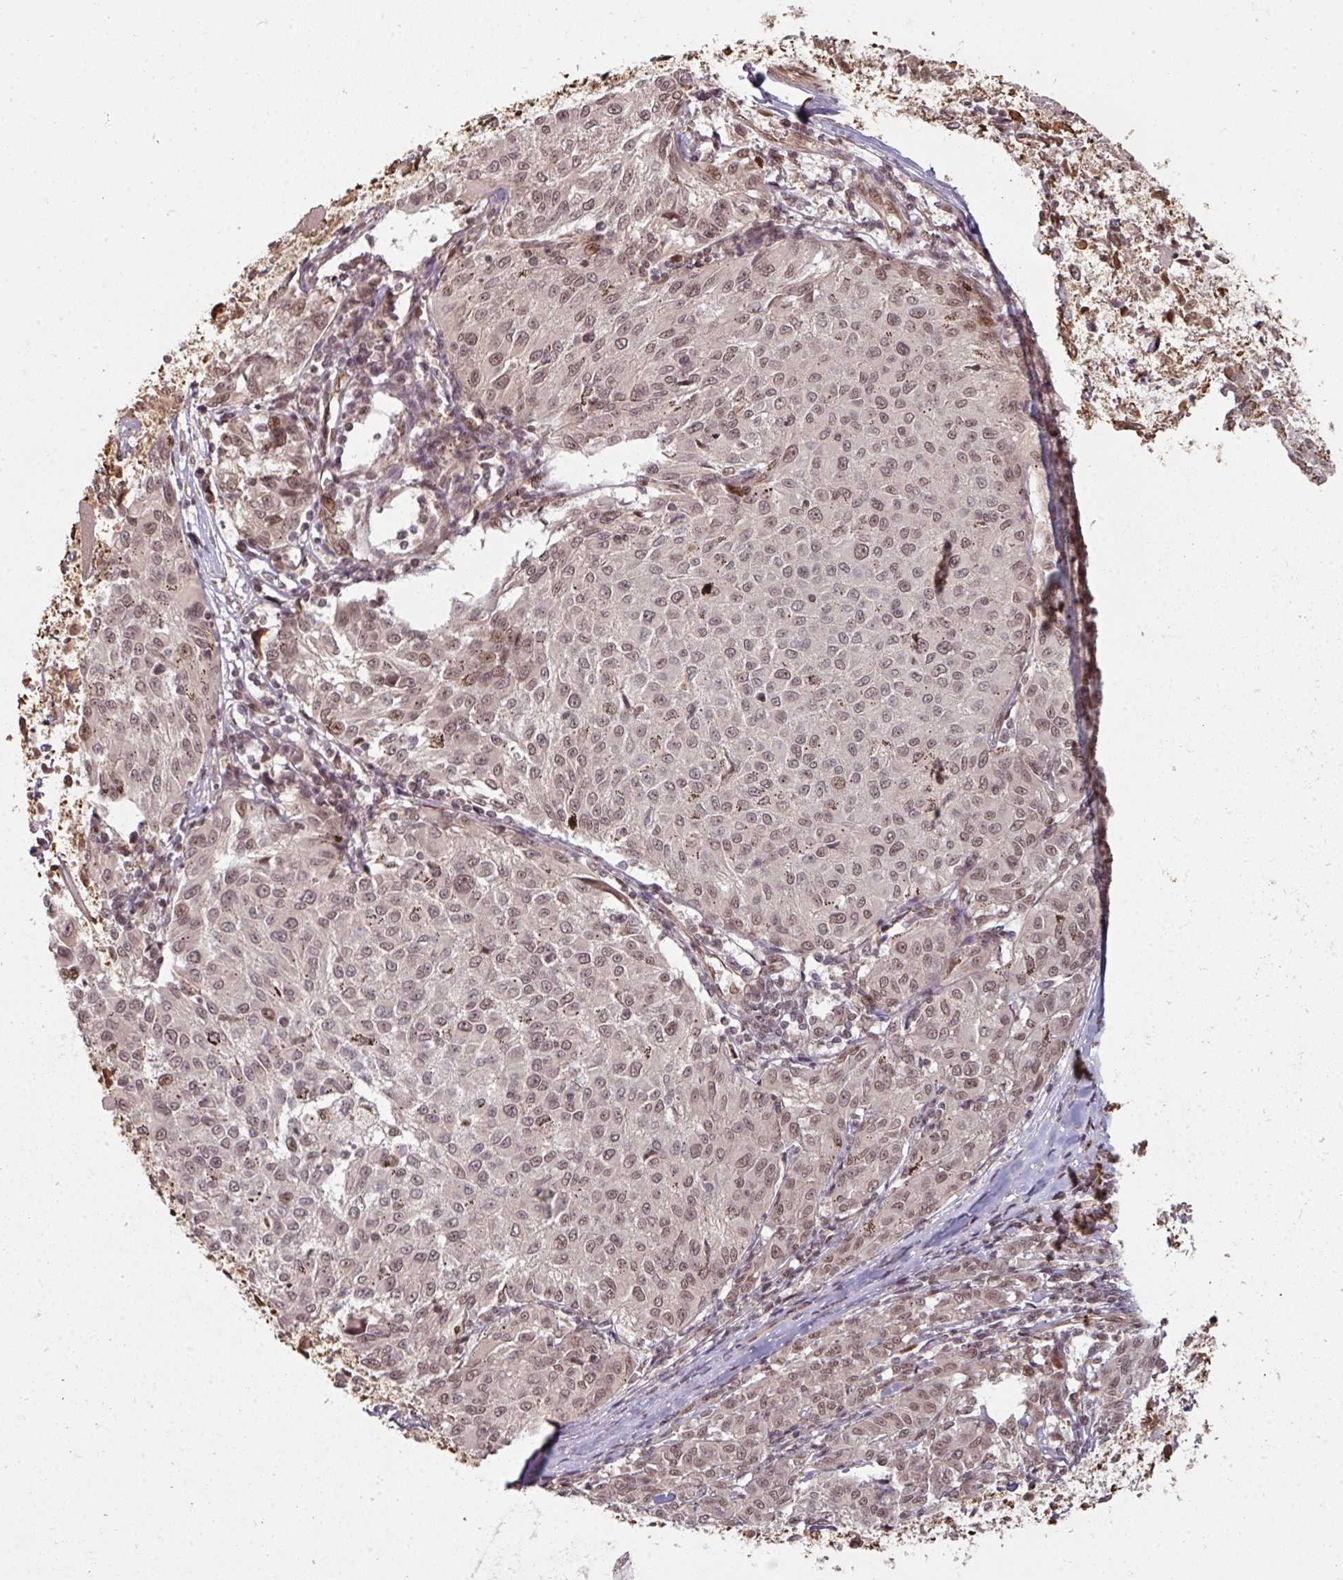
{"staining": {"intensity": "moderate", "quantity": "25%-75%", "location": "cytoplasmic/membranous,nuclear"}, "tissue": "melanoma", "cell_type": "Tumor cells", "image_type": "cancer", "snomed": [{"axis": "morphology", "description": "Malignant melanoma, NOS"}, {"axis": "topography", "description": "Skin"}], "caption": "This is an image of immunohistochemistry staining of malignant melanoma, which shows moderate positivity in the cytoplasmic/membranous and nuclear of tumor cells.", "gene": "SIK3", "patient": {"sex": "female", "age": 72}}